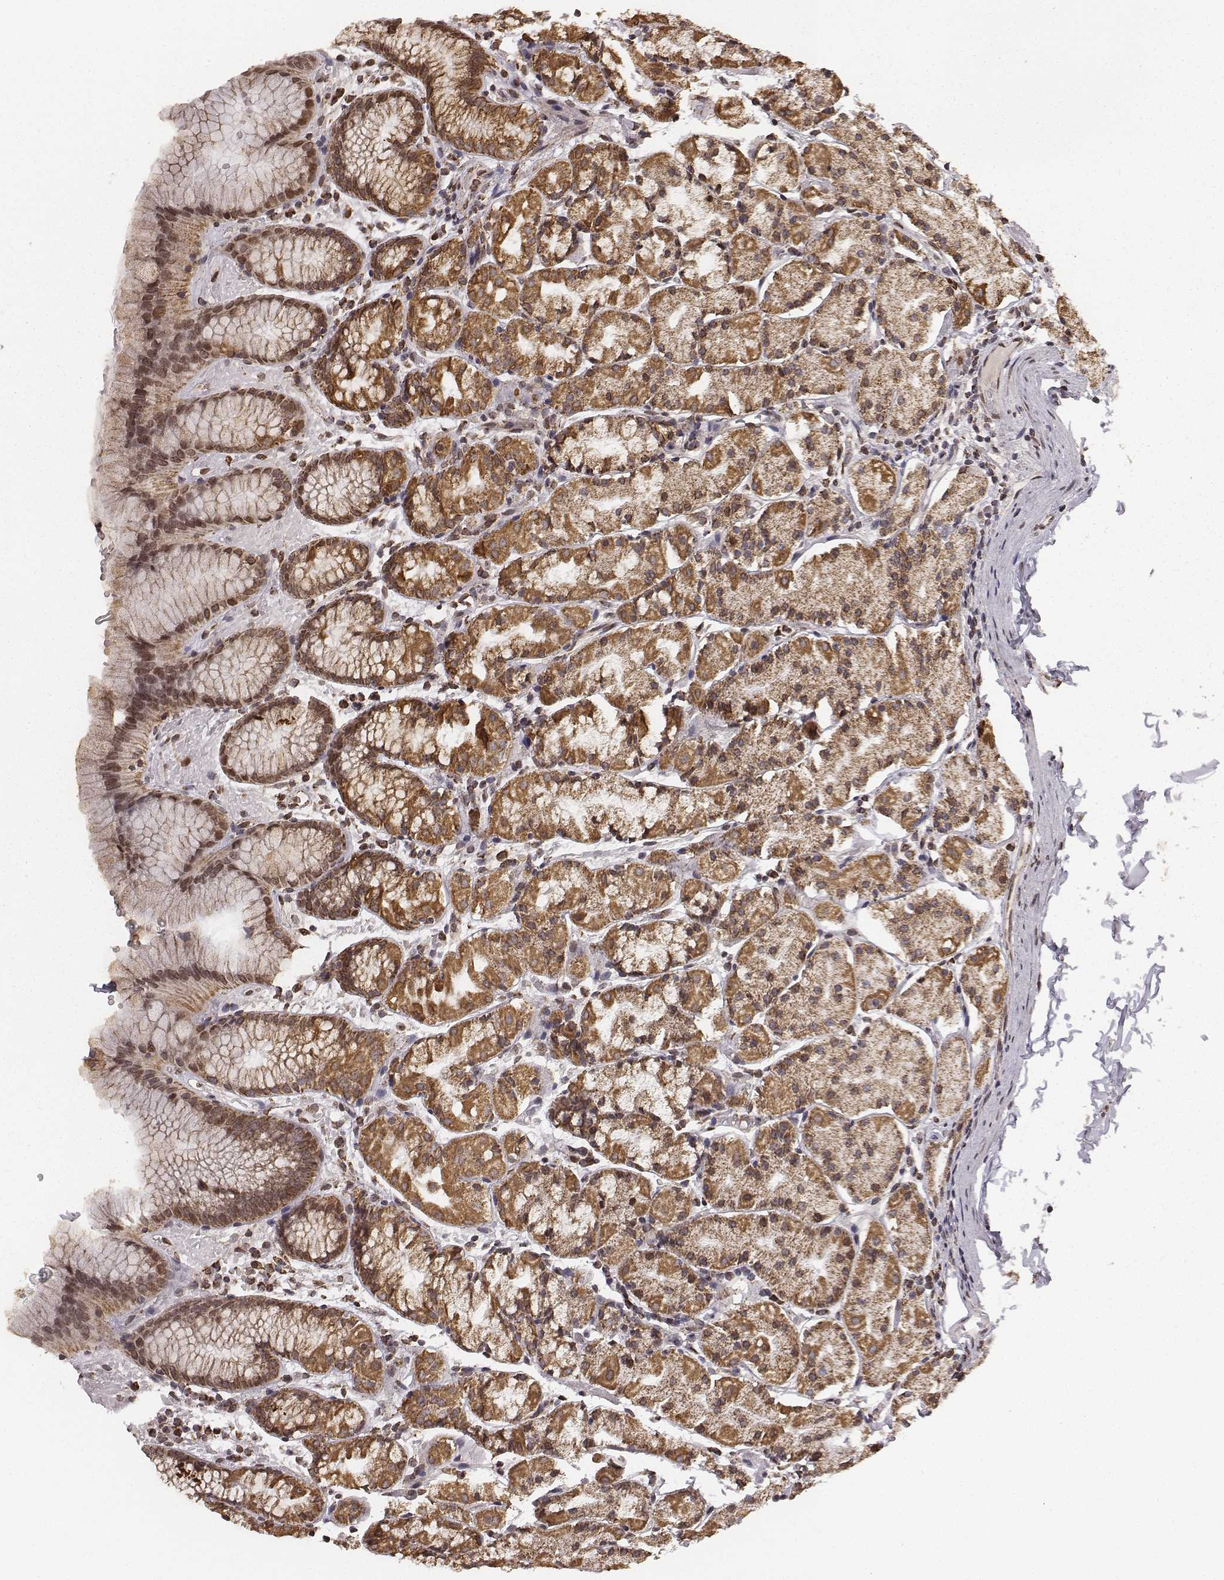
{"staining": {"intensity": "moderate", "quantity": ">75%", "location": "cytoplasmic/membranous"}, "tissue": "stomach", "cell_type": "Glandular cells", "image_type": "normal", "snomed": [{"axis": "morphology", "description": "Normal tissue, NOS"}, {"axis": "topography", "description": "Stomach, upper"}], "caption": "Approximately >75% of glandular cells in unremarkable stomach reveal moderate cytoplasmic/membranous protein expression as visualized by brown immunohistochemical staining.", "gene": "ACOT2", "patient": {"sex": "male", "age": 47}}